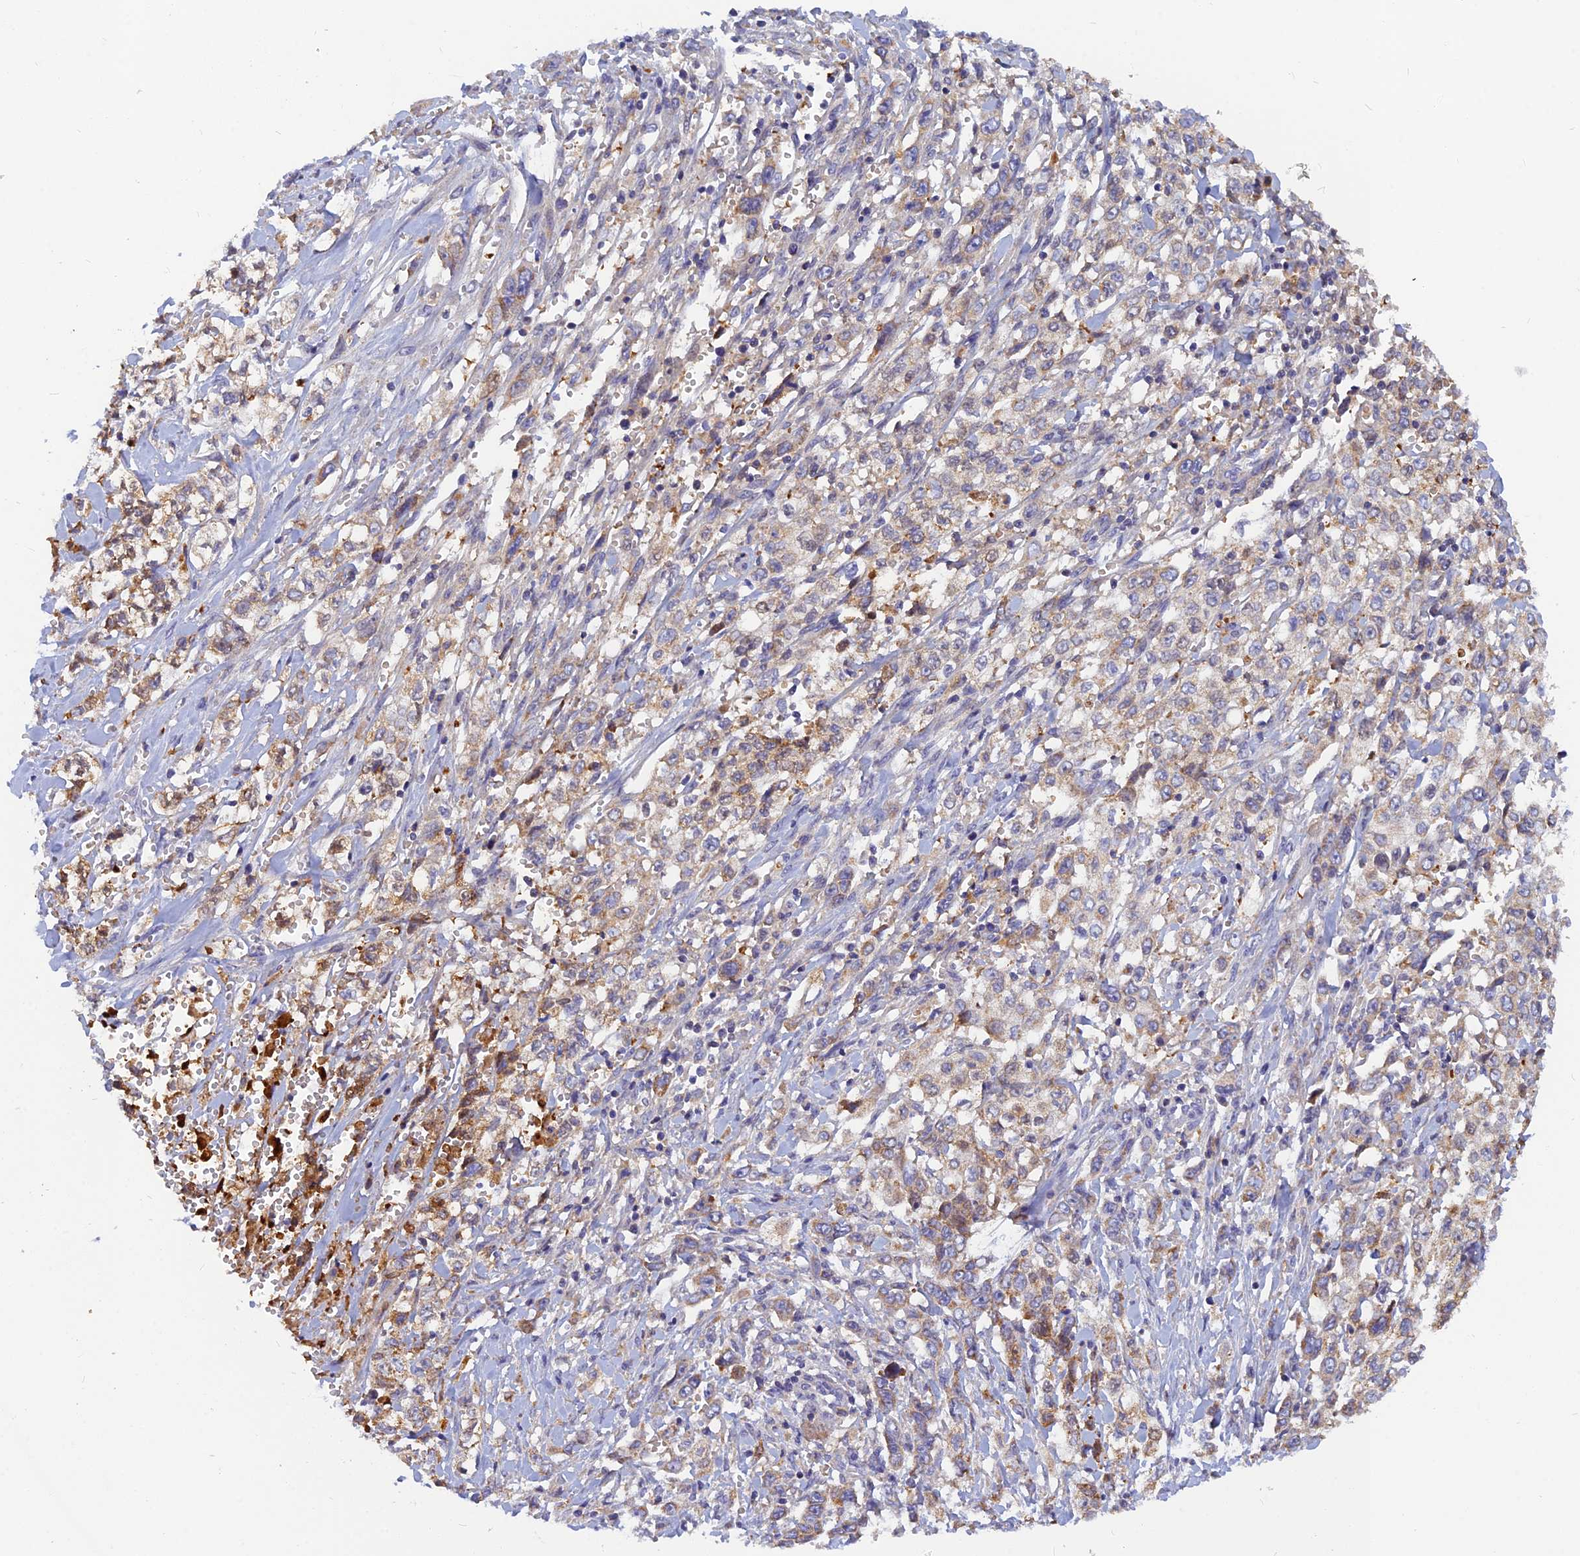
{"staining": {"intensity": "weak", "quantity": "25%-75%", "location": "cytoplasmic/membranous"}, "tissue": "stomach cancer", "cell_type": "Tumor cells", "image_type": "cancer", "snomed": [{"axis": "morphology", "description": "Adenocarcinoma, NOS"}, {"axis": "topography", "description": "Stomach, upper"}], "caption": "Protein staining reveals weak cytoplasmic/membranous positivity in approximately 25%-75% of tumor cells in adenocarcinoma (stomach).", "gene": "CACNA1B", "patient": {"sex": "male", "age": 62}}